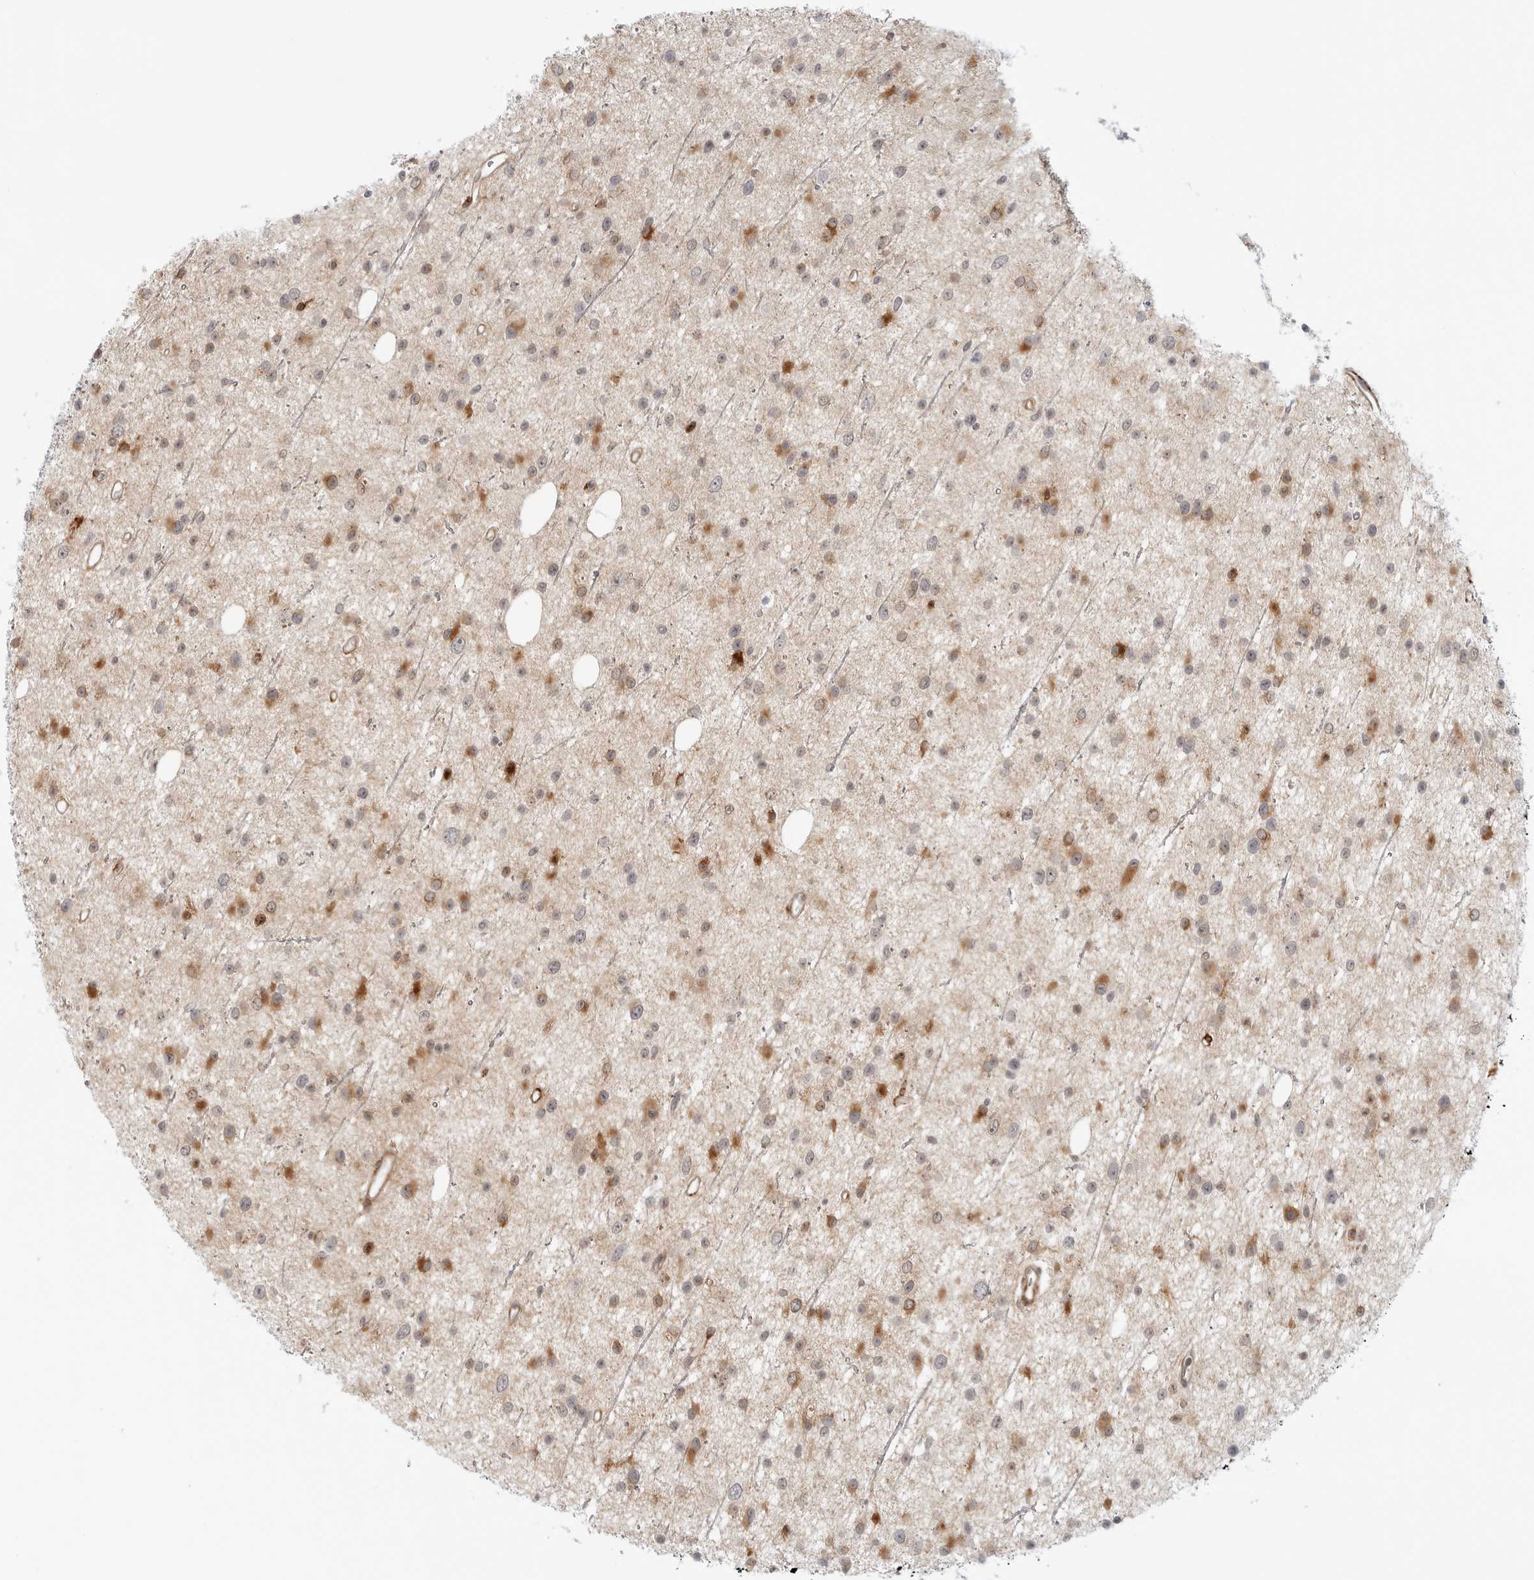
{"staining": {"intensity": "moderate", "quantity": "25%-75%", "location": "cytoplasmic/membranous"}, "tissue": "glioma", "cell_type": "Tumor cells", "image_type": "cancer", "snomed": [{"axis": "morphology", "description": "Glioma, malignant, Low grade"}, {"axis": "topography", "description": "Cerebral cortex"}], "caption": "Protein staining demonstrates moderate cytoplasmic/membranous positivity in approximately 25%-75% of tumor cells in malignant glioma (low-grade). Using DAB (3,3'-diaminobenzidine) (brown) and hematoxylin (blue) stains, captured at high magnification using brightfield microscopy.", "gene": "C1QTNF1", "patient": {"sex": "female", "age": 39}}